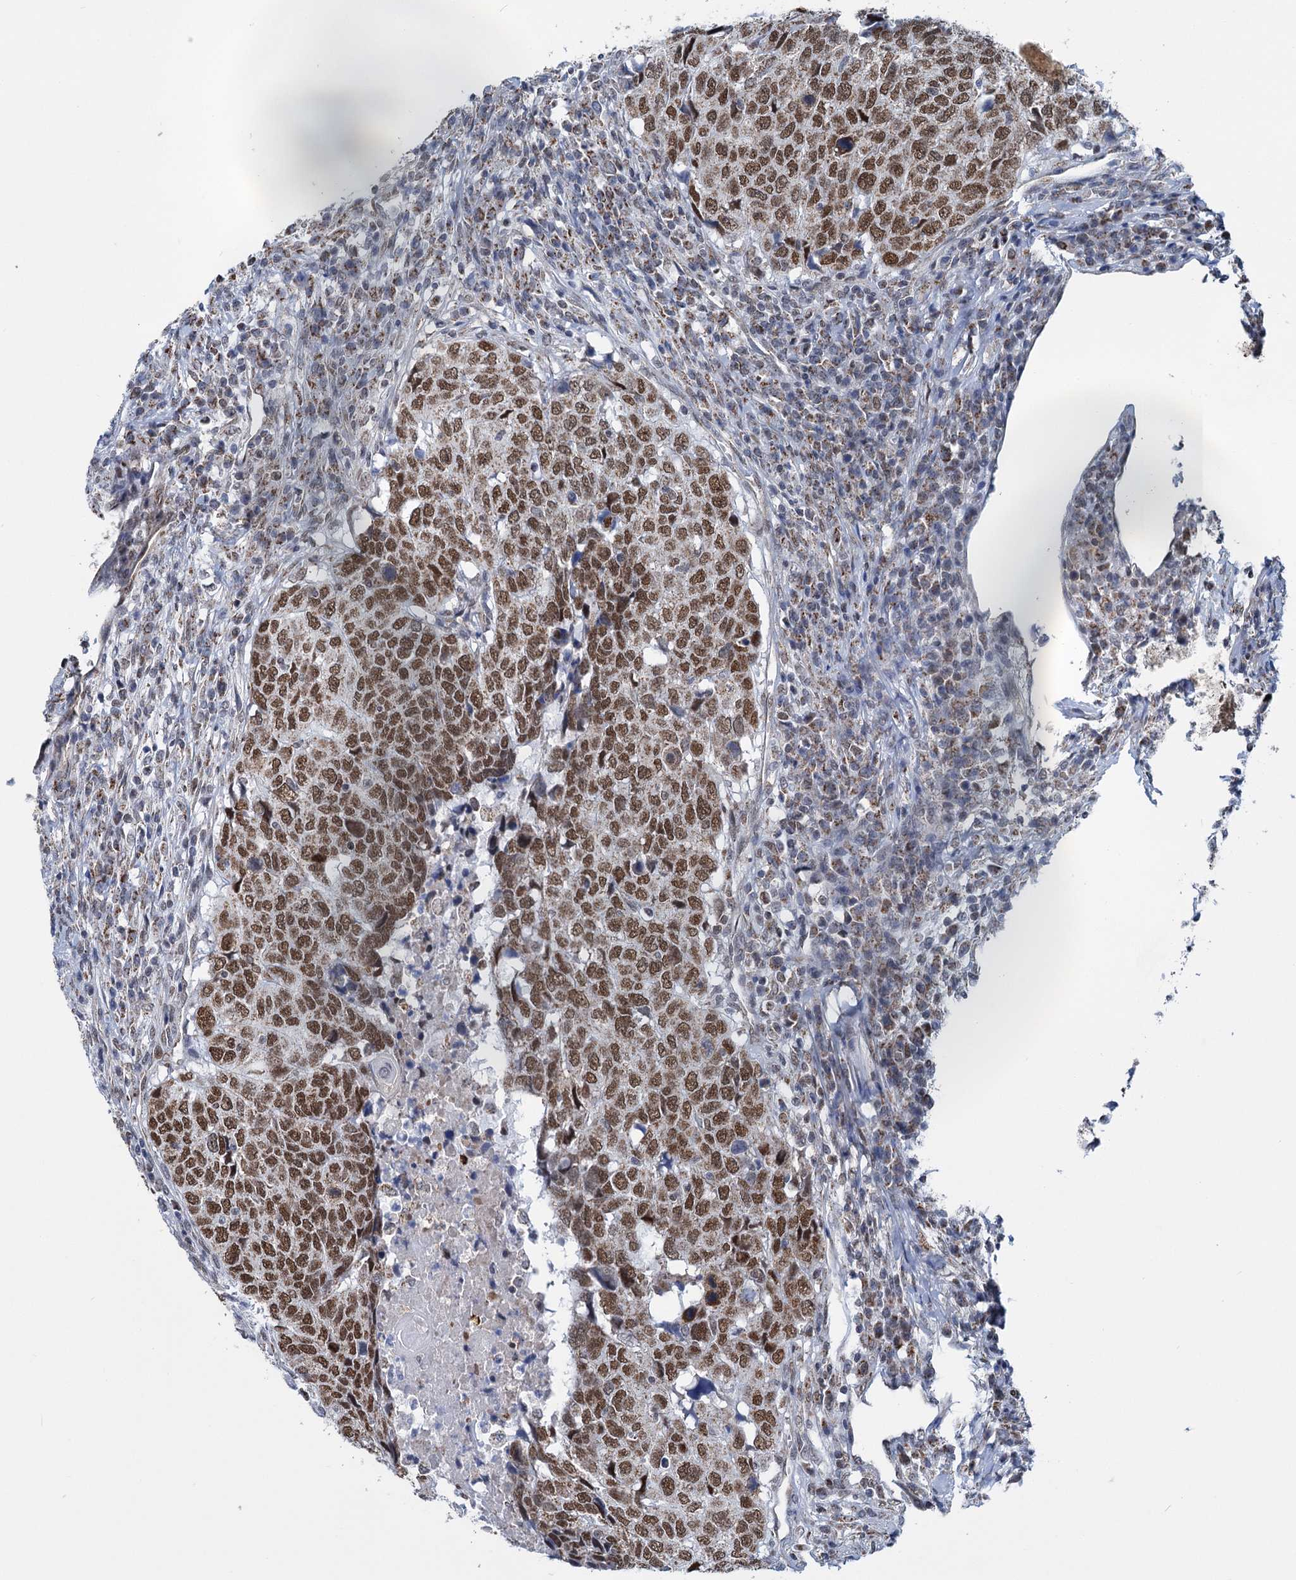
{"staining": {"intensity": "moderate", "quantity": ">75%", "location": "cytoplasmic/membranous,nuclear"}, "tissue": "head and neck cancer", "cell_type": "Tumor cells", "image_type": "cancer", "snomed": [{"axis": "morphology", "description": "Squamous cell carcinoma, NOS"}, {"axis": "topography", "description": "Head-Neck"}], "caption": "Immunohistochemistry (IHC) staining of head and neck cancer, which reveals medium levels of moderate cytoplasmic/membranous and nuclear staining in approximately >75% of tumor cells indicating moderate cytoplasmic/membranous and nuclear protein staining. The staining was performed using DAB (brown) for protein detection and nuclei were counterstained in hematoxylin (blue).", "gene": "MORN3", "patient": {"sex": "male", "age": 66}}